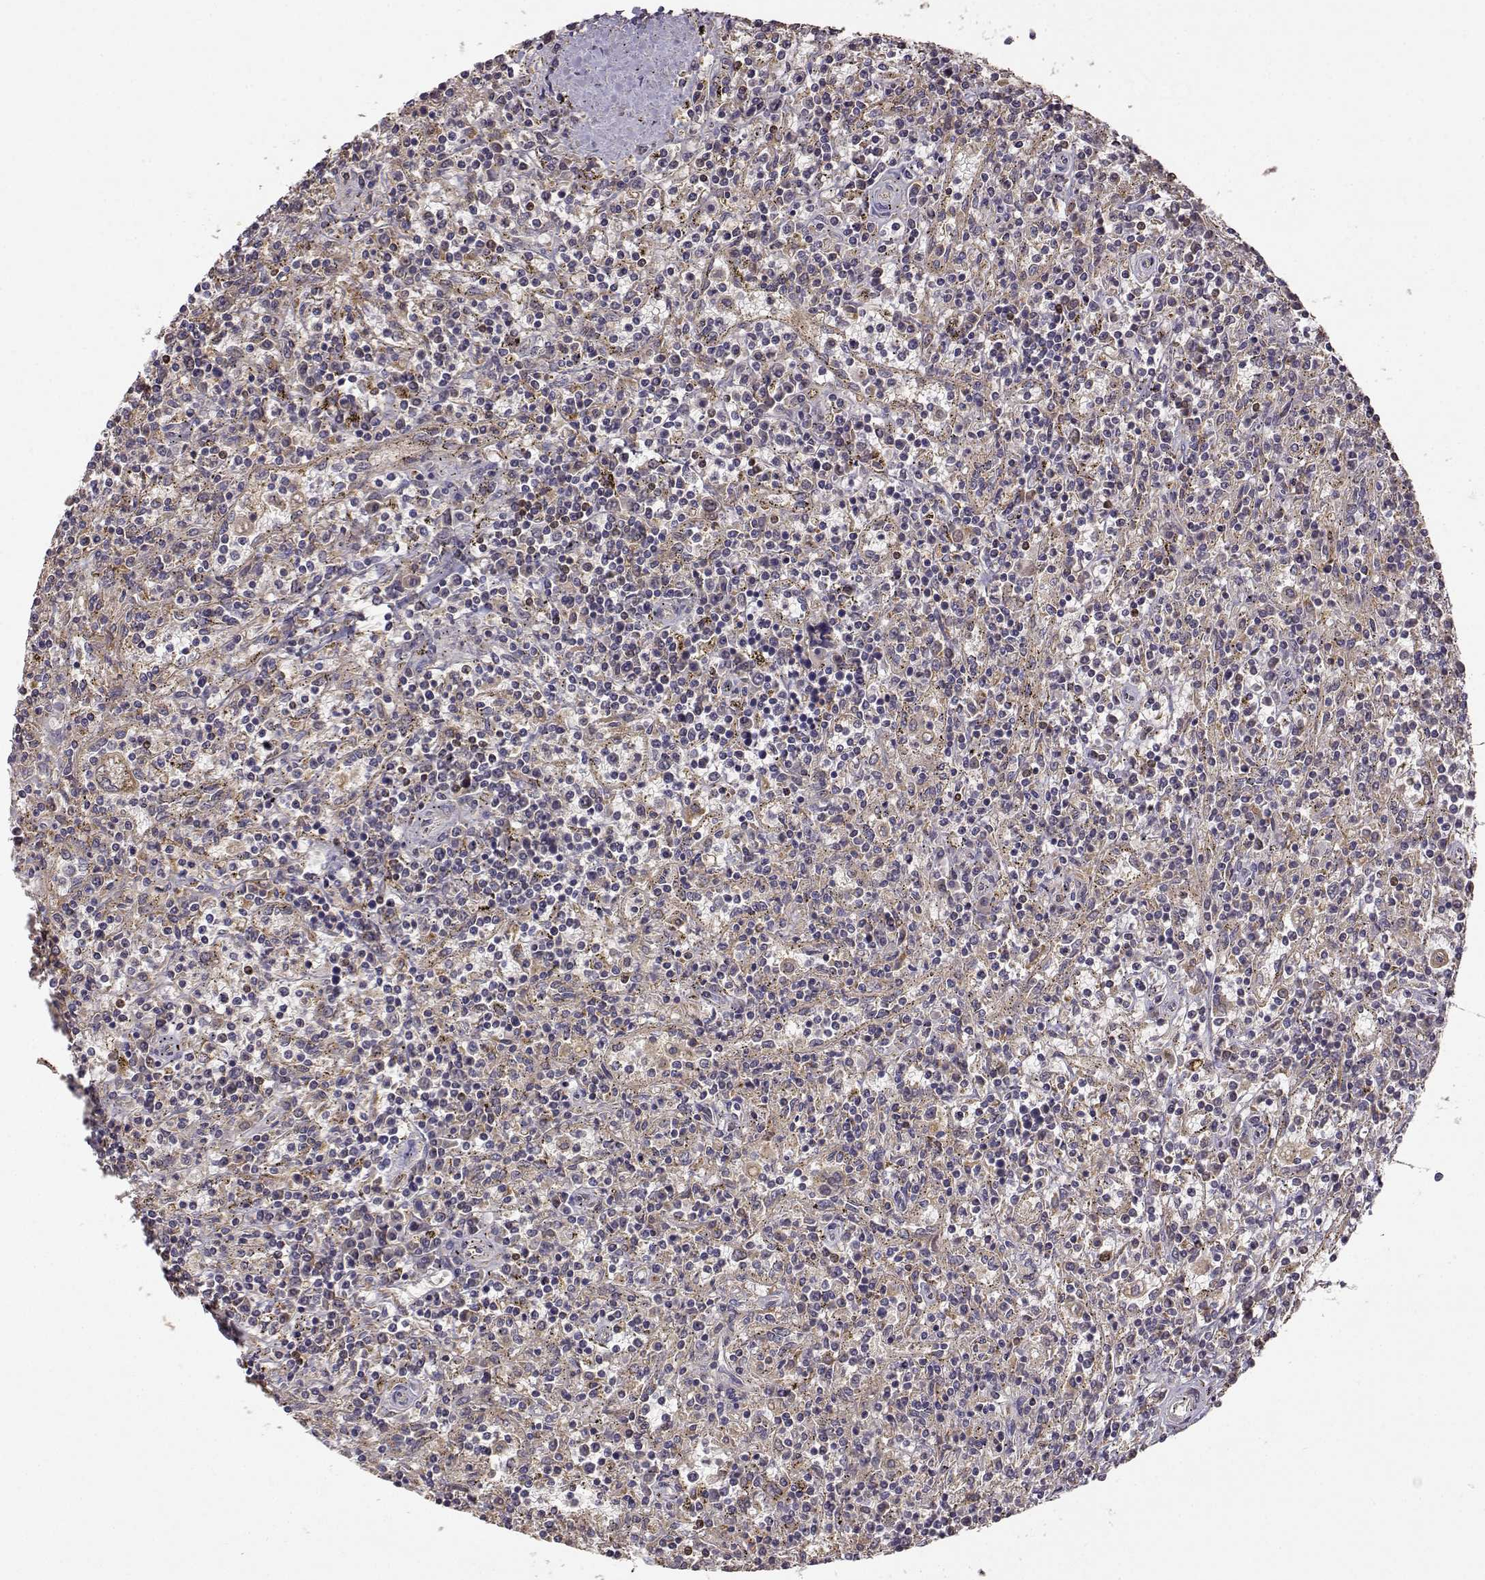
{"staining": {"intensity": "negative", "quantity": "none", "location": "none"}, "tissue": "lymphoma", "cell_type": "Tumor cells", "image_type": "cancer", "snomed": [{"axis": "morphology", "description": "Malignant lymphoma, non-Hodgkin's type, Low grade"}, {"axis": "topography", "description": "Spleen"}], "caption": "Immunohistochemical staining of lymphoma displays no significant staining in tumor cells.", "gene": "CRIM1", "patient": {"sex": "male", "age": 62}}